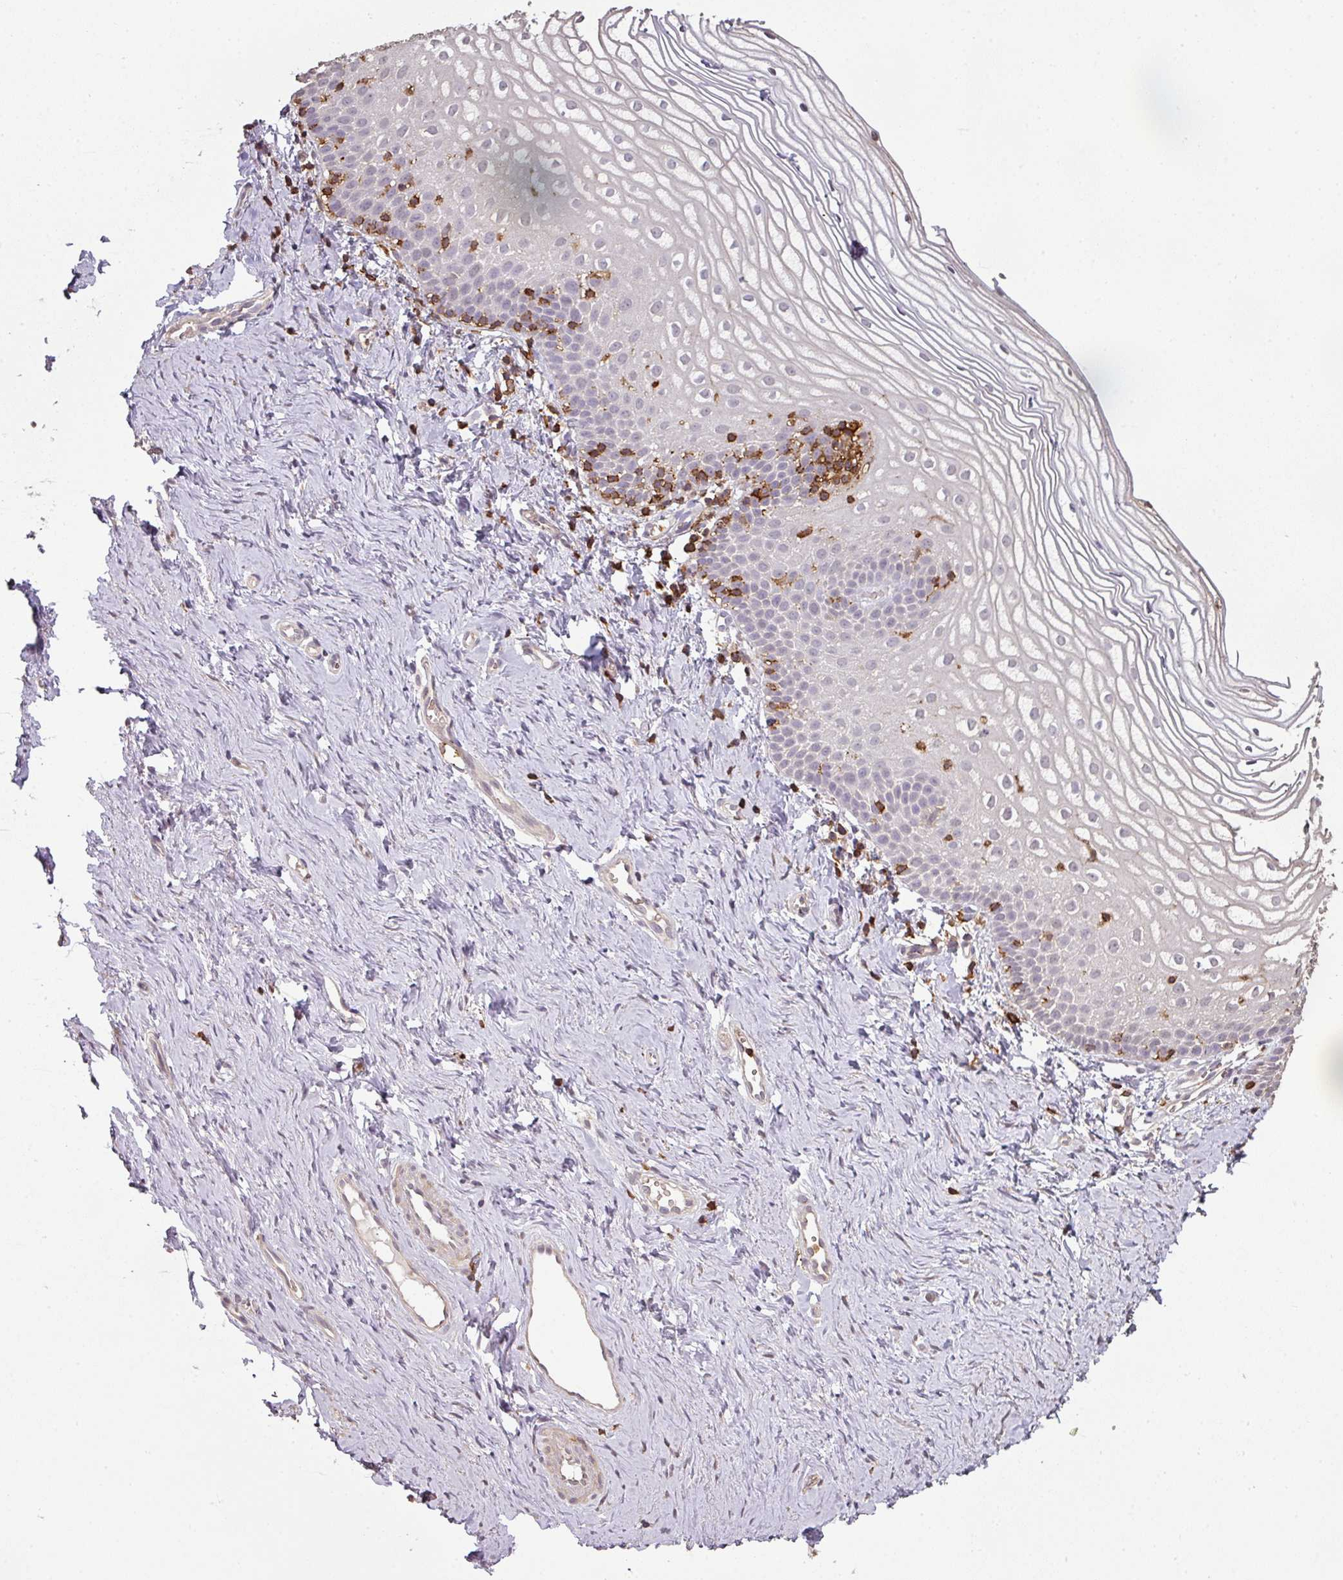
{"staining": {"intensity": "negative", "quantity": "none", "location": "none"}, "tissue": "vagina", "cell_type": "Squamous epithelial cells", "image_type": "normal", "snomed": [{"axis": "morphology", "description": "Normal tissue, NOS"}, {"axis": "topography", "description": "Vagina"}], "caption": "High power microscopy image of an immunohistochemistry (IHC) photomicrograph of benign vagina, revealing no significant expression in squamous epithelial cells. (IHC, brightfield microscopy, high magnification).", "gene": "OLFML2B", "patient": {"sex": "female", "age": 56}}